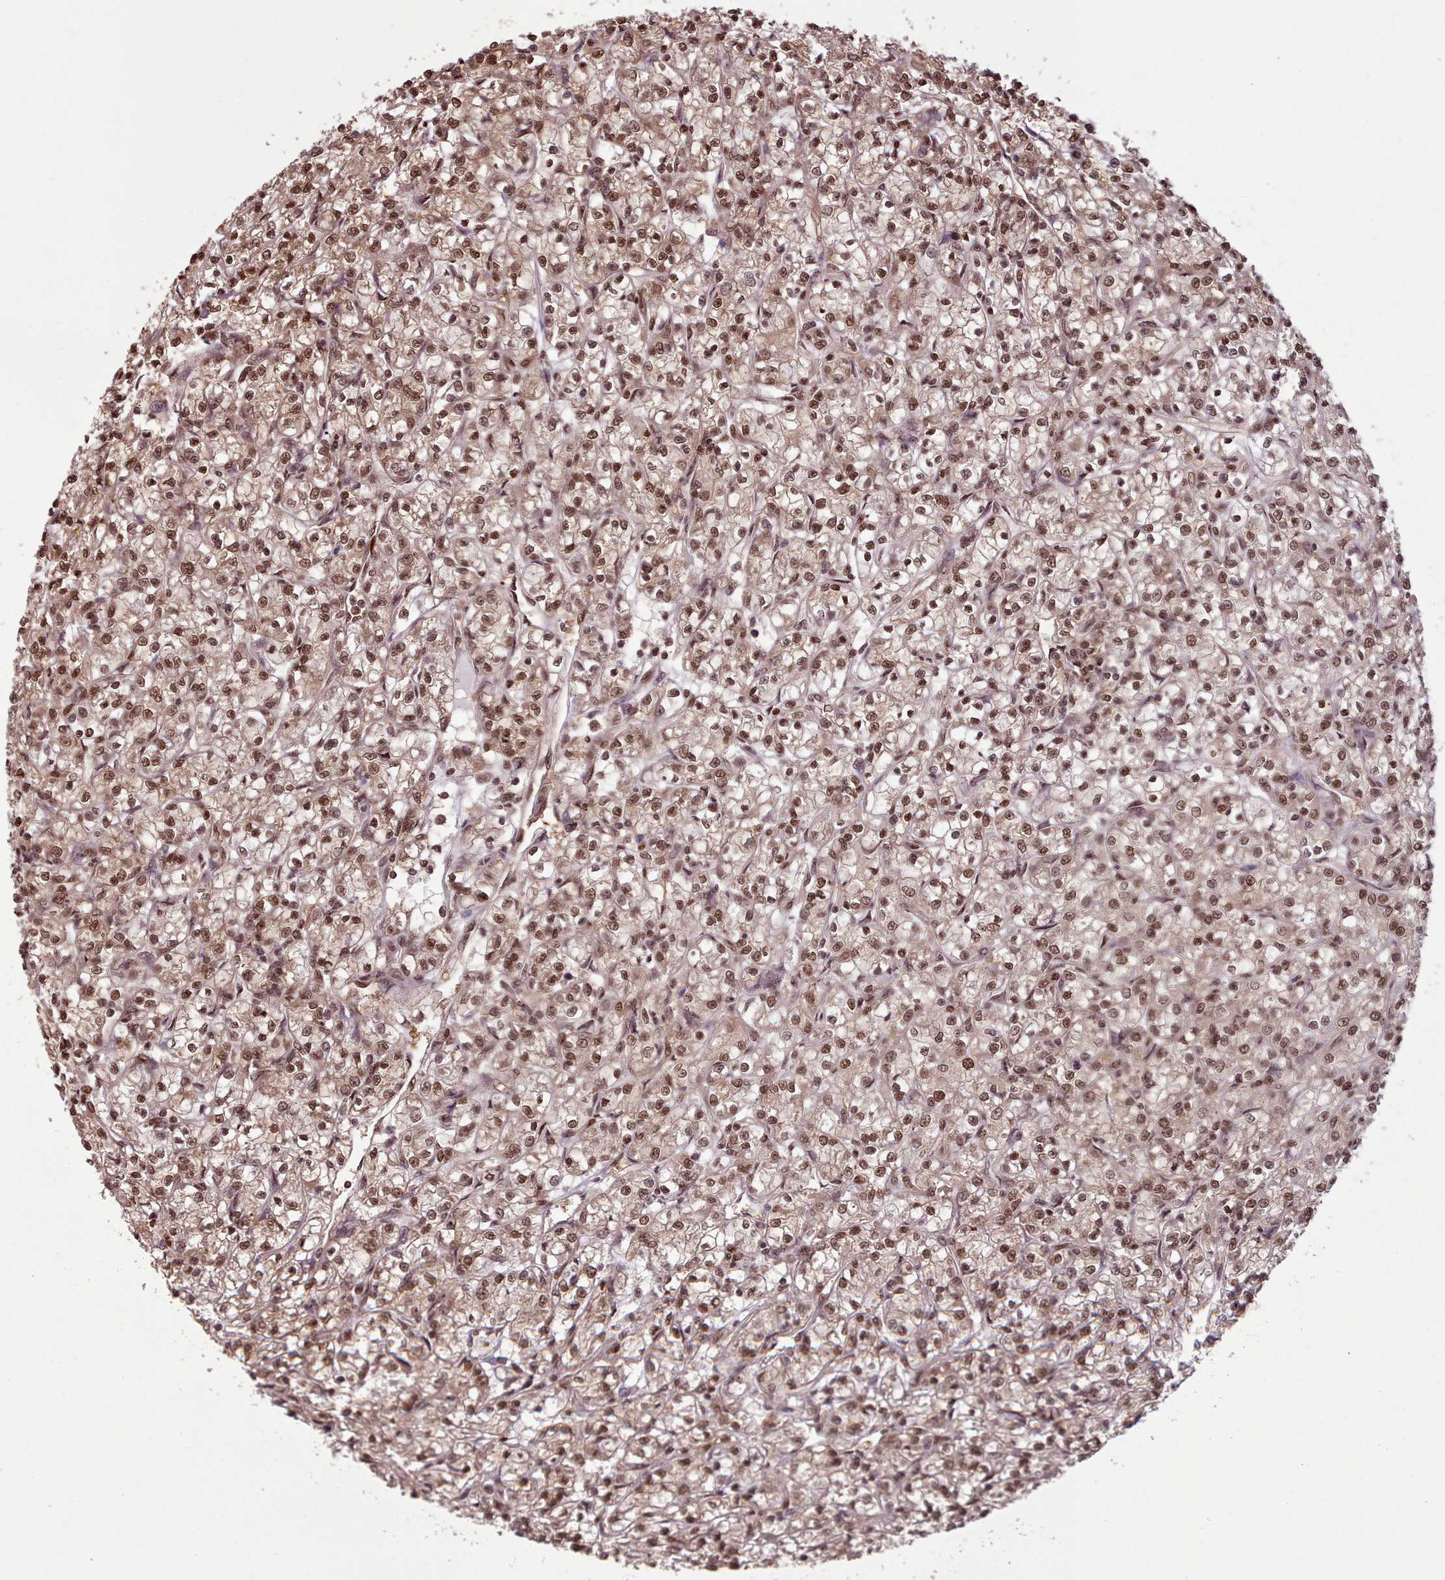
{"staining": {"intensity": "moderate", "quantity": ">75%", "location": "nuclear"}, "tissue": "renal cancer", "cell_type": "Tumor cells", "image_type": "cancer", "snomed": [{"axis": "morphology", "description": "Adenocarcinoma, NOS"}, {"axis": "topography", "description": "Kidney"}], "caption": "There is medium levels of moderate nuclear positivity in tumor cells of renal cancer, as demonstrated by immunohistochemical staining (brown color).", "gene": "RPS27A", "patient": {"sex": "female", "age": 59}}